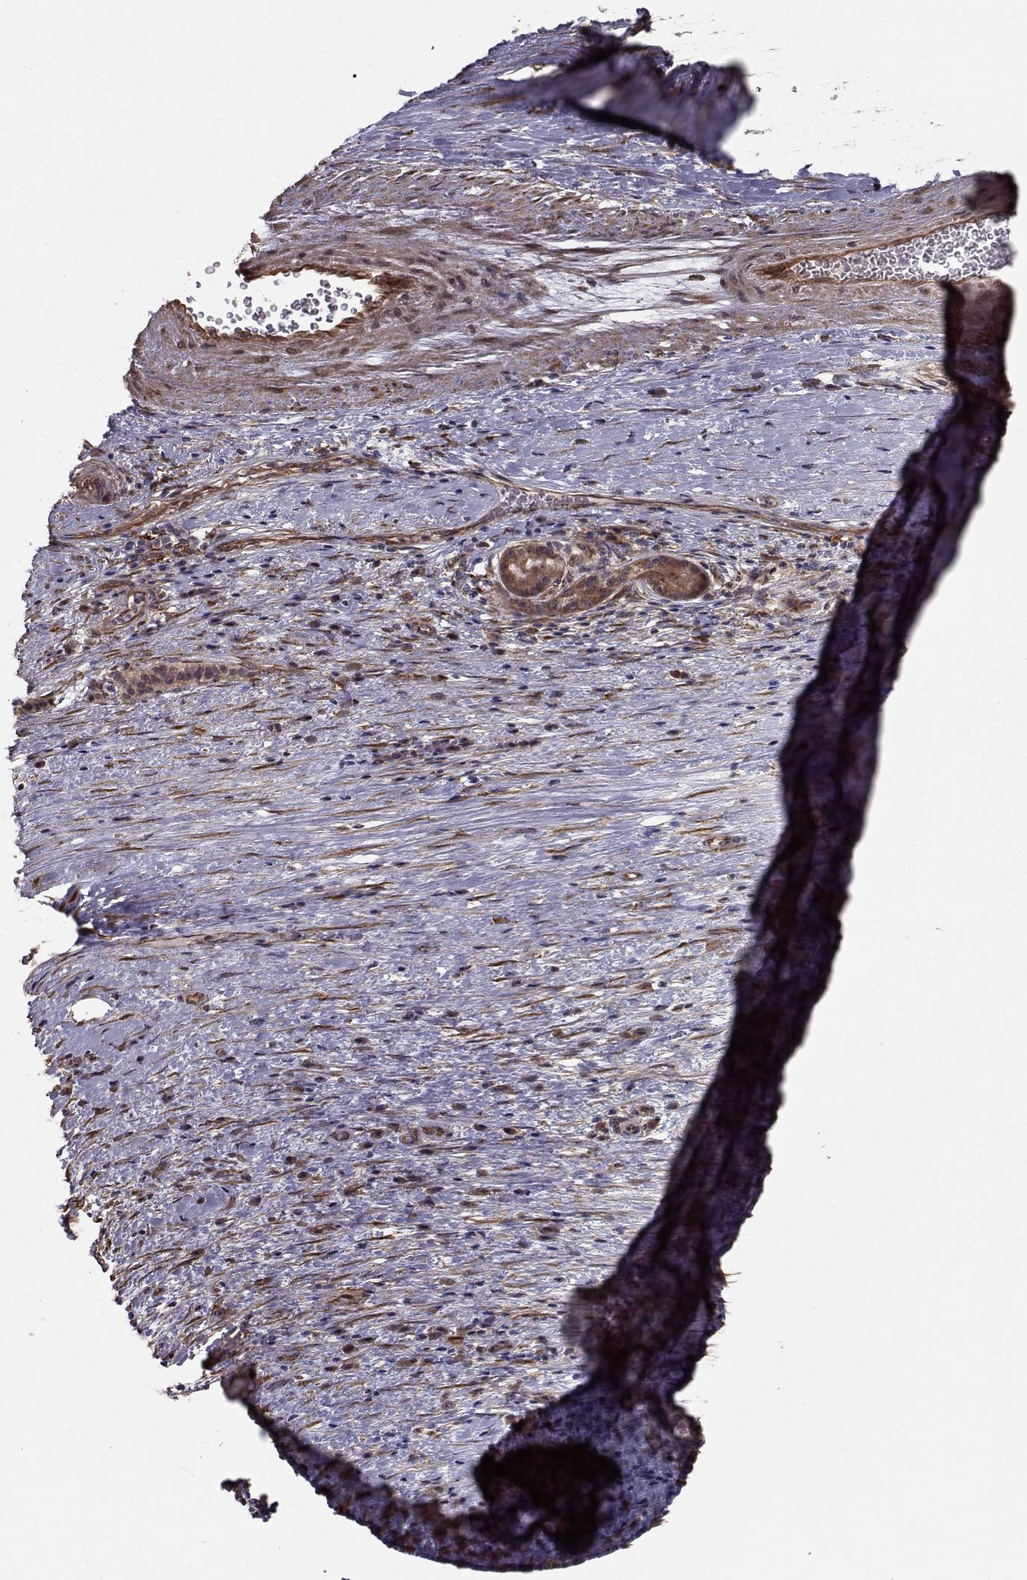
{"staining": {"intensity": "strong", "quantity": ">75%", "location": "cytoplasmic/membranous"}, "tissue": "pancreatic cancer", "cell_type": "Tumor cells", "image_type": "cancer", "snomed": [{"axis": "morphology", "description": "Adenocarcinoma, NOS"}, {"axis": "topography", "description": "Pancreas"}], "caption": "Human pancreatic cancer stained with a brown dye shows strong cytoplasmic/membranous positive positivity in approximately >75% of tumor cells.", "gene": "TRIP10", "patient": {"sex": "male", "age": 63}}